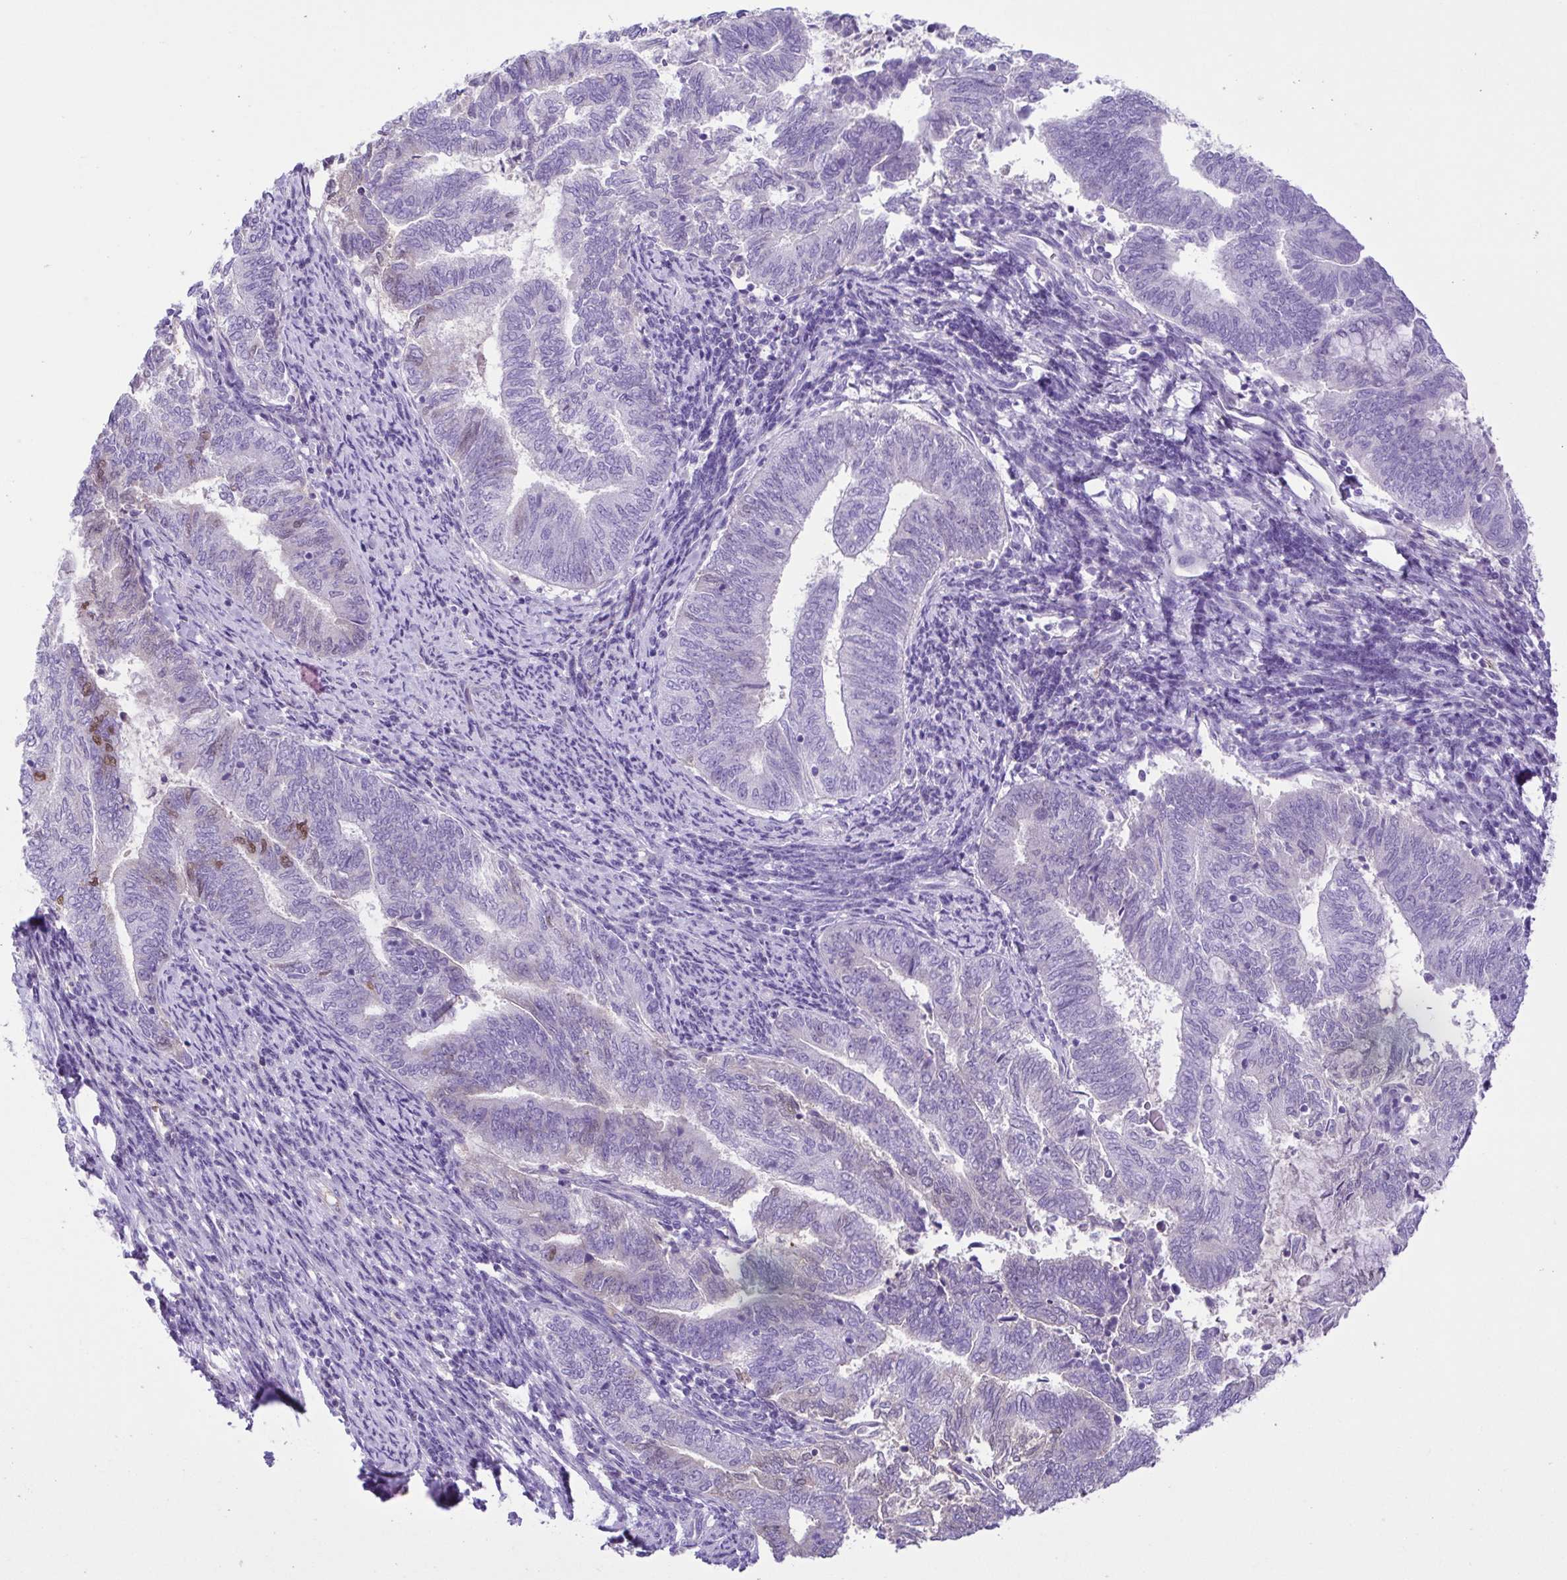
{"staining": {"intensity": "negative", "quantity": "none", "location": "none"}, "tissue": "endometrial cancer", "cell_type": "Tumor cells", "image_type": "cancer", "snomed": [{"axis": "morphology", "description": "Adenocarcinoma, NOS"}, {"axis": "topography", "description": "Endometrium"}], "caption": "There is no significant expression in tumor cells of adenocarcinoma (endometrial).", "gene": "IGFL1", "patient": {"sex": "female", "age": 65}}